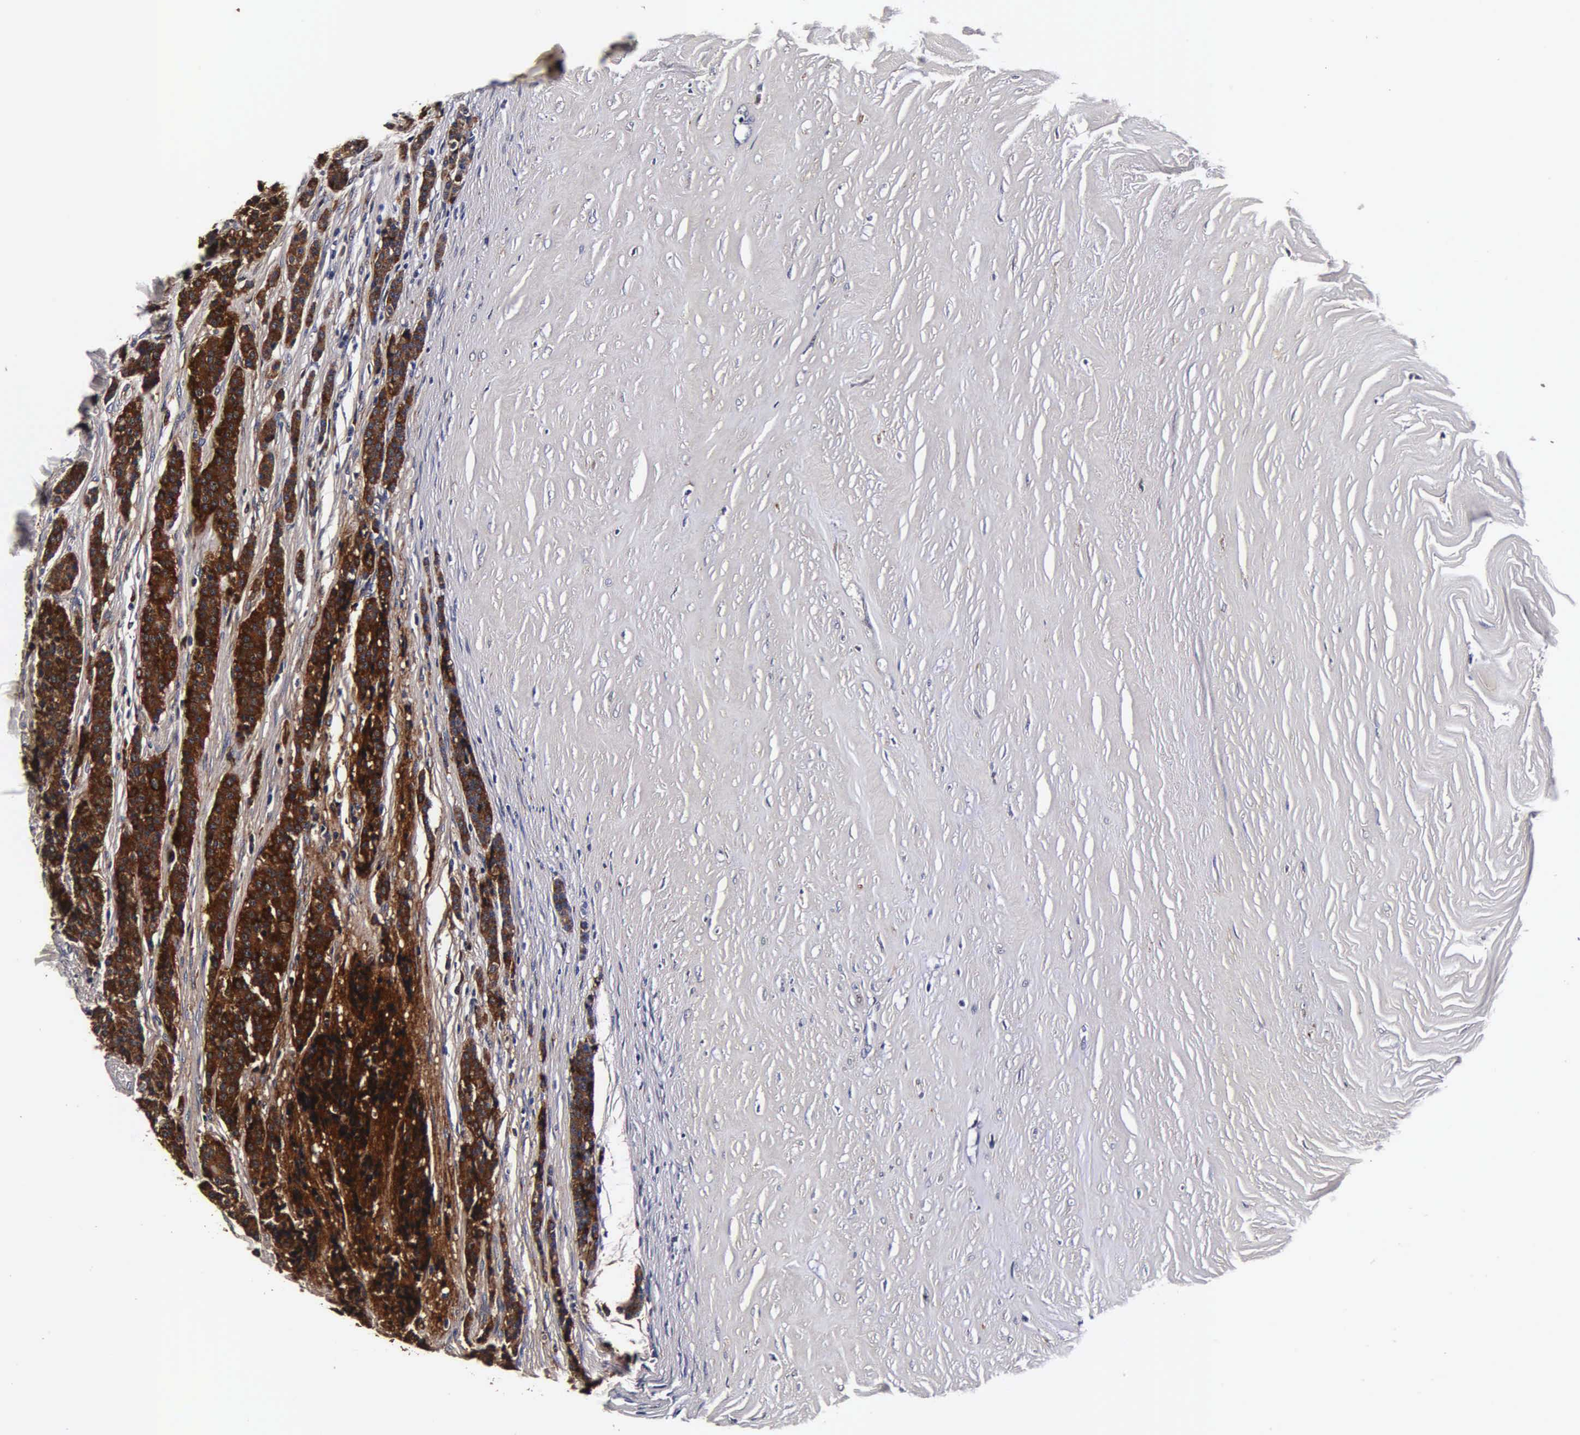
{"staining": {"intensity": "strong", "quantity": ">75%", "location": "cytoplasmic/membranous"}, "tissue": "carcinoid", "cell_type": "Tumor cells", "image_type": "cancer", "snomed": [{"axis": "morphology", "description": "Carcinoid, malignant, NOS"}, {"axis": "topography", "description": "Small intestine"}], "caption": "A high-resolution micrograph shows immunohistochemistry staining of carcinoid (malignant), which exhibits strong cytoplasmic/membranous staining in approximately >75% of tumor cells.", "gene": "CST3", "patient": {"sex": "male", "age": 63}}